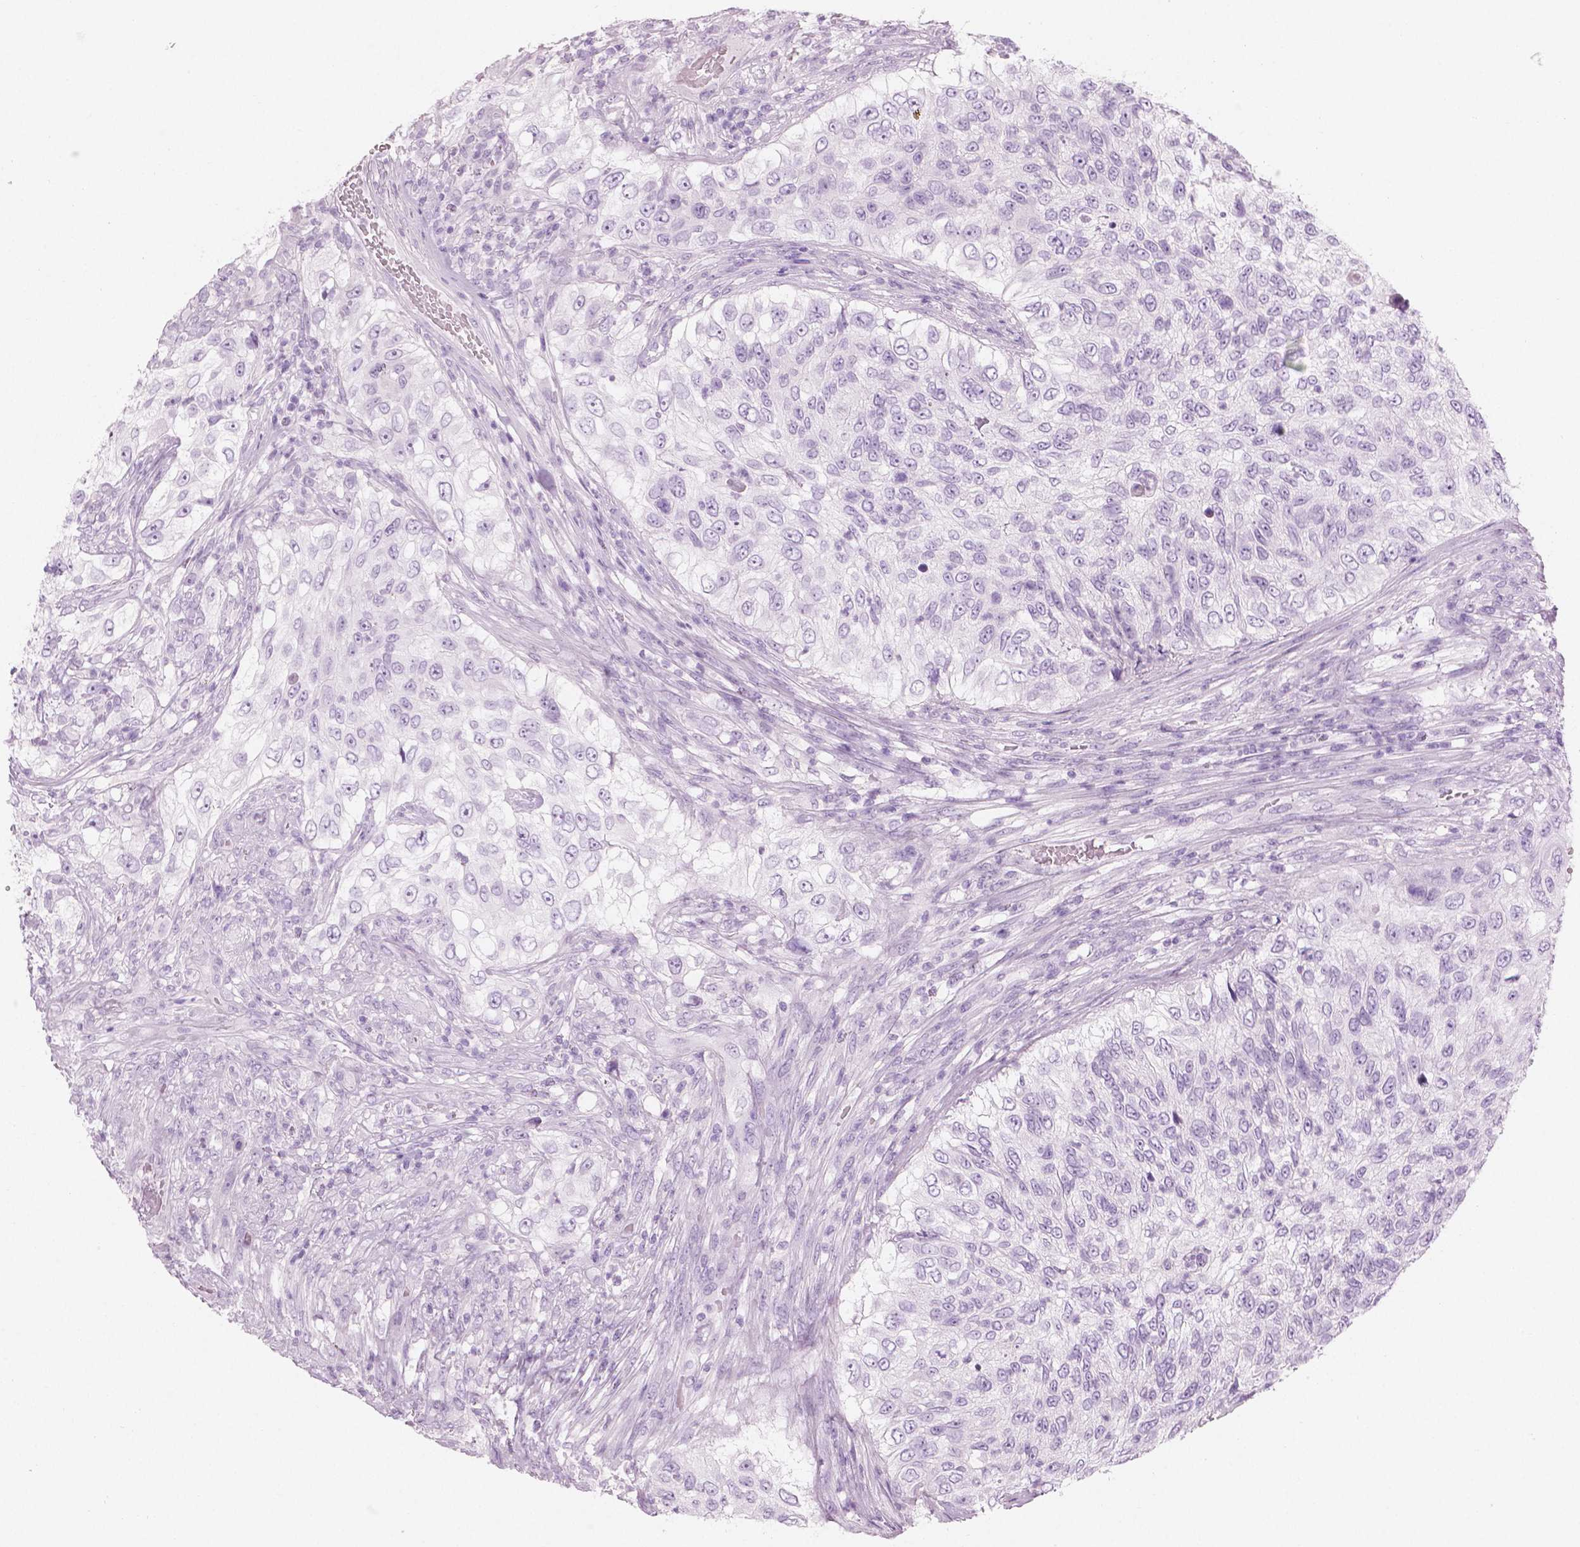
{"staining": {"intensity": "negative", "quantity": "none", "location": "none"}, "tissue": "urothelial cancer", "cell_type": "Tumor cells", "image_type": "cancer", "snomed": [{"axis": "morphology", "description": "Urothelial carcinoma, High grade"}, {"axis": "topography", "description": "Urinary bladder"}], "caption": "The immunohistochemistry micrograph has no significant expression in tumor cells of urothelial cancer tissue. (Immunohistochemistry, brightfield microscopy, high magnification).", "gene": "PLIN4", "patient": {"sex": "female", "age": 60}}